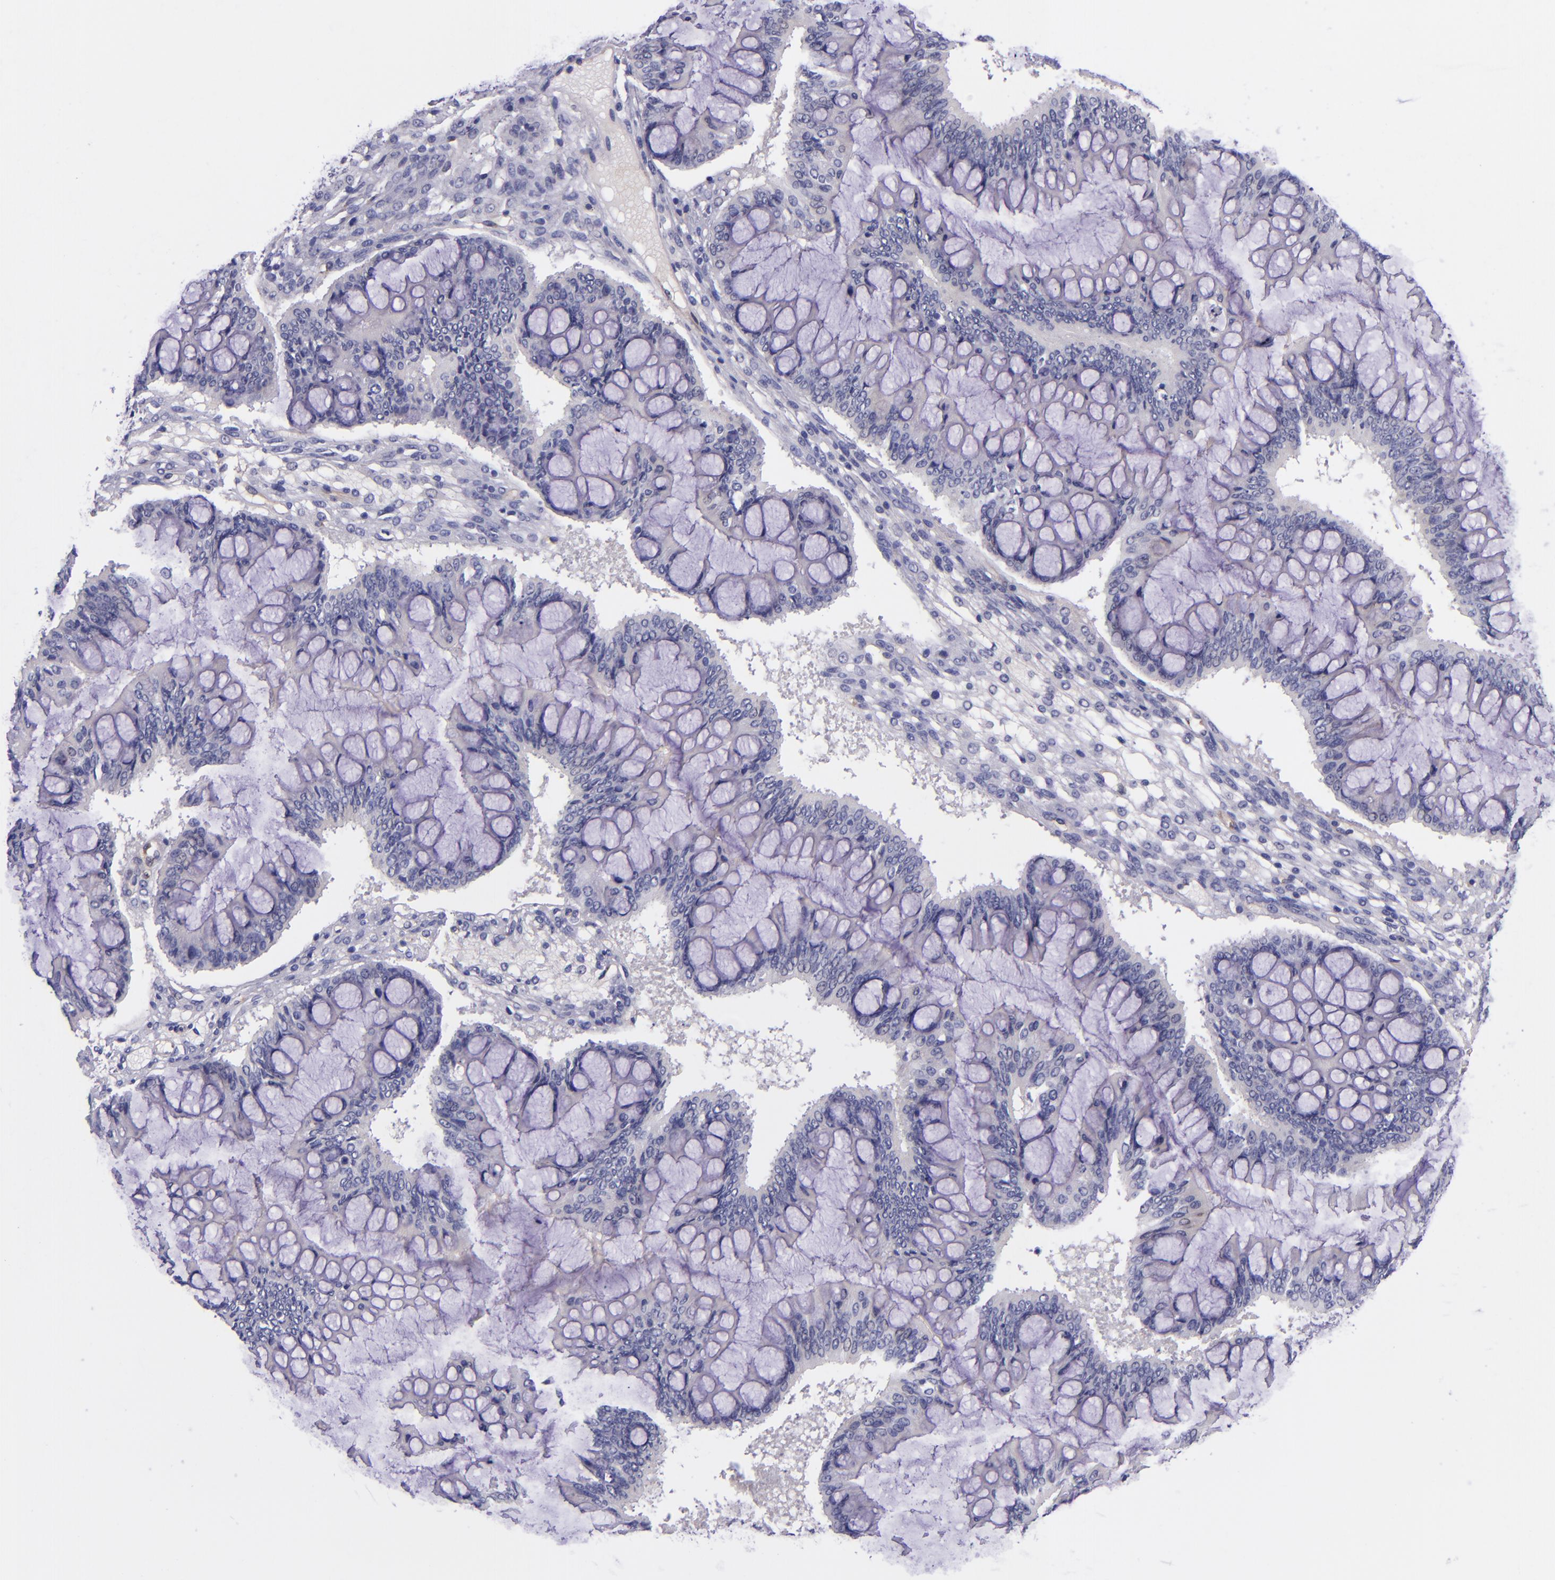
{"staining": {"intensity": "negative", "quantity": "none", "location": "none"}, "tissue": "ovarian cancer", "cell_type": "Tumor cells", "image_type": "cancer", "snomed": [{"axis": "morphology", "description": "Cystadenocarcinoma, mucinous, NOS"}, {"axis": "topography", "description": "Ovary"}], "caption": "IHC histopathology image of human ovarian cancer stained for a protein (brown), which exhibits no positivity in tumor cells.", "gene": "NOS3", "patient": {"sex": "female", "age": 73}}